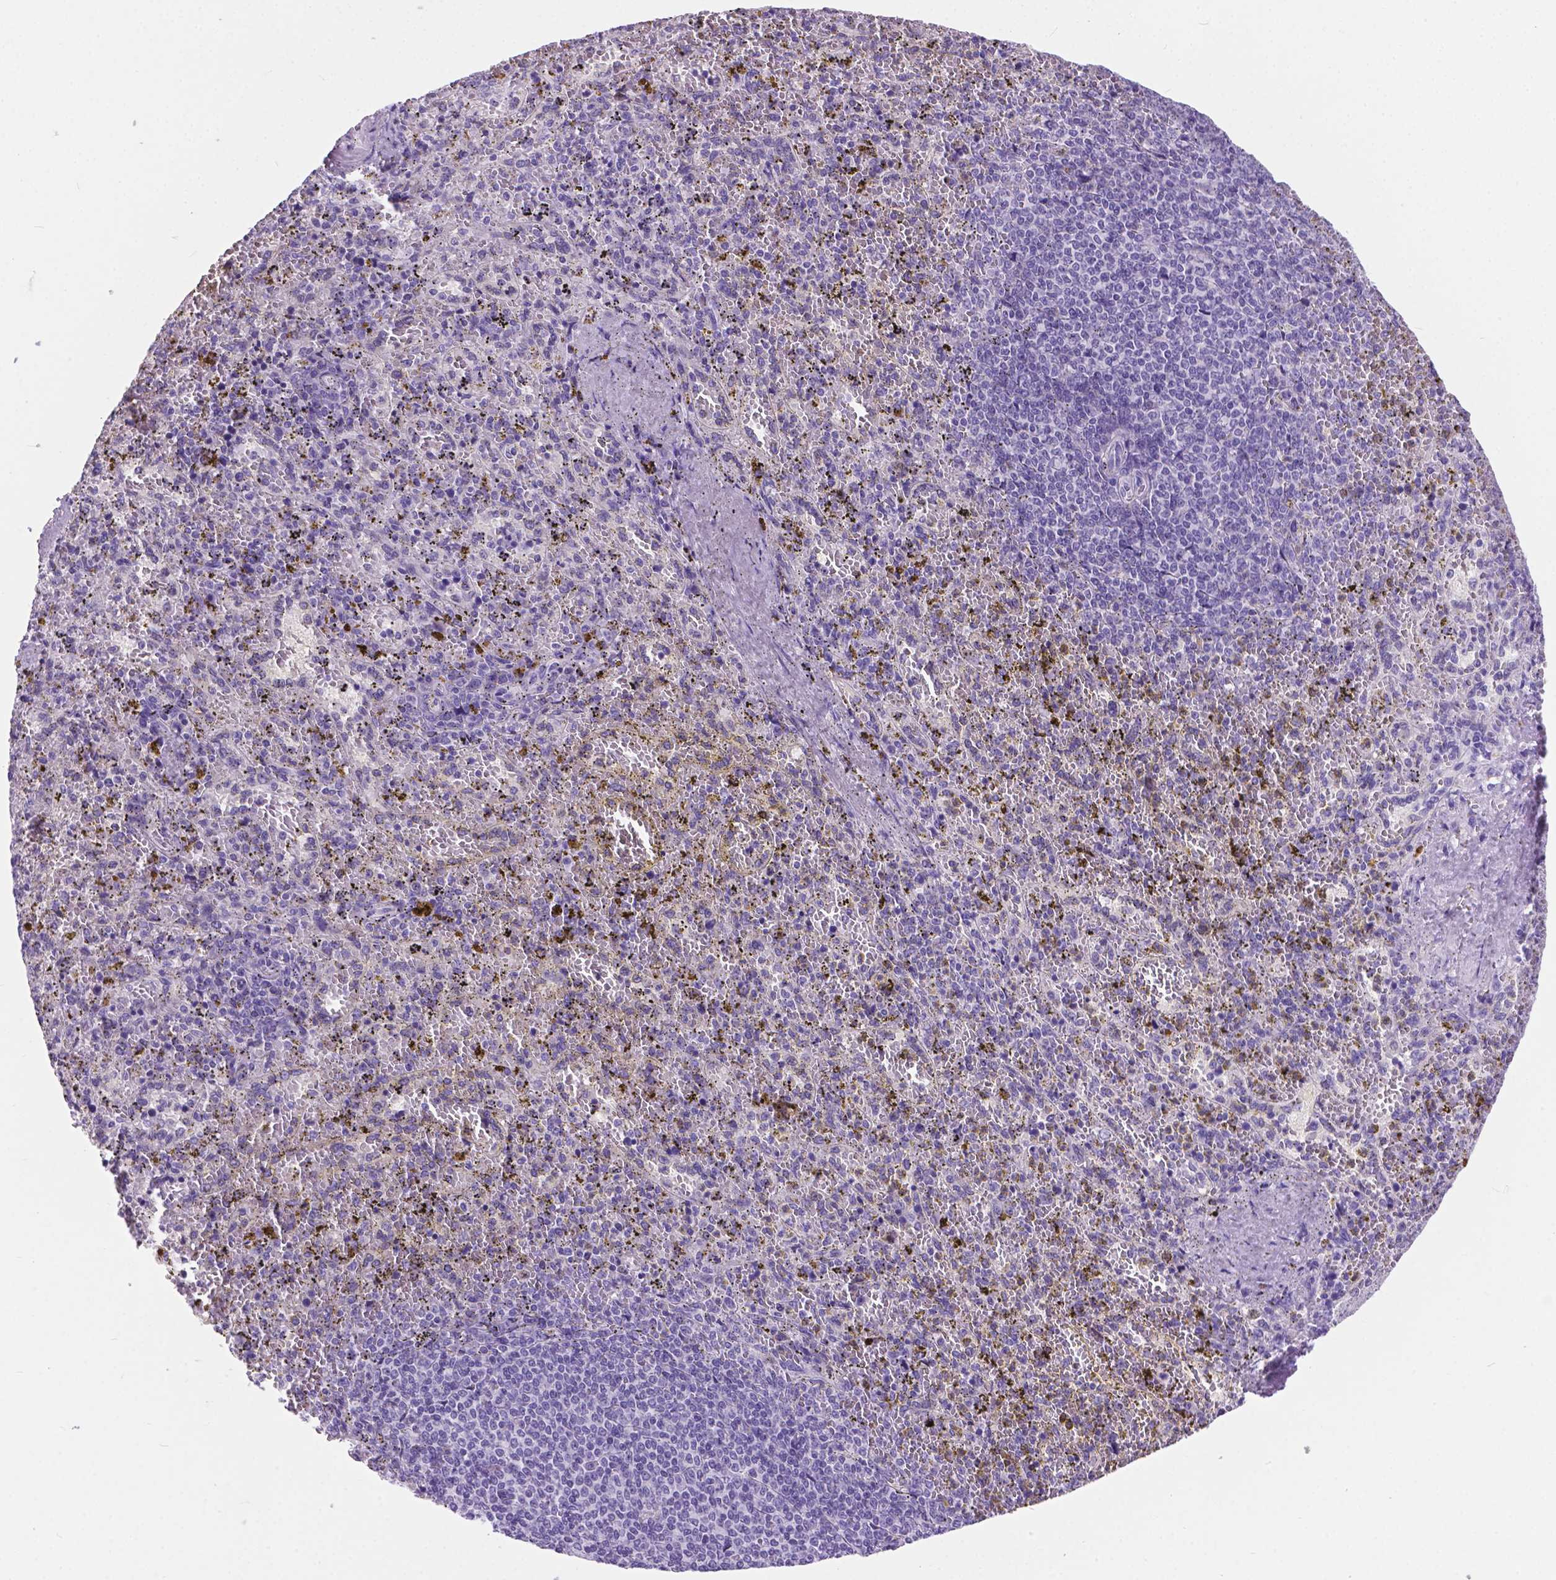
{"staining": {"intensity": "negative", "quantity": "none", "location": "none"}, "tissue": "spleen", "cell_type": "Cells in red pulp", "image_type": "normal", "snomed": [{"axis": "morphology", "description": "Normal tissue, NOS"}, {"axis": "topography", "description": "Spleen"}], "caption": "The histopathology image displays no significant positivity in cells in red pulp of spleen. The staining was performed using DAB (3,3'-diaminobenzidine) to visualize the protein expression in brown, while the nuclei were stained in blue with hematoxylin (Magnification: 20x).", "gene": "ARMS2", "patient": {"sex": "female", "age": 50}}